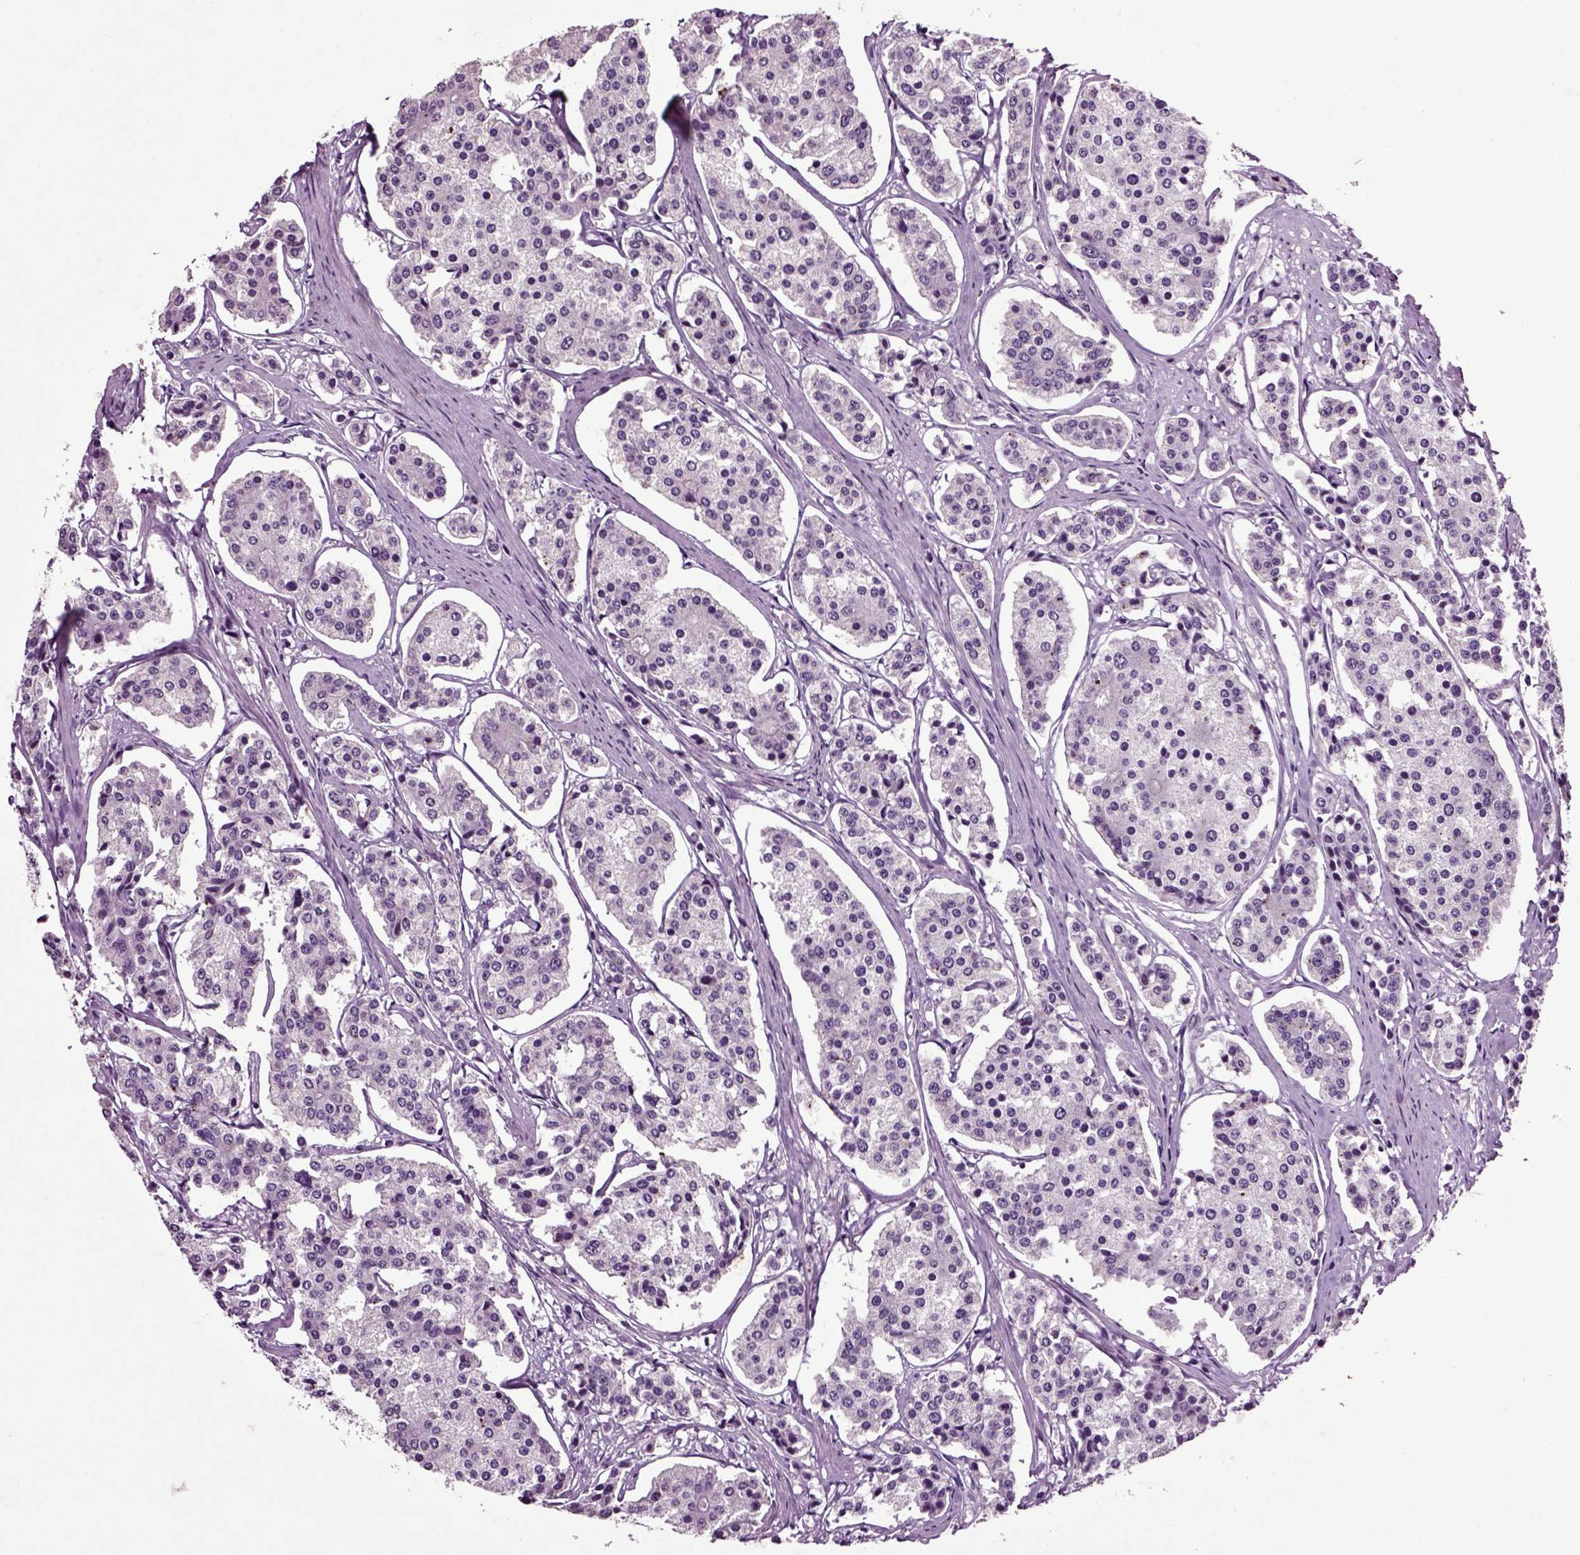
{"staining": {"intensity": "negative", "quantity": "none", "location": "none"}, "tissue": "carcinoid", "cell_type": "Tumor cells", "image_type": "cancer", "snomed": [{"axis": "morphology", "description": "Carcinoid, malignant, NOS"}, {"axis": "topography", "description": "Small intestine"}], "caption": "Immunohistochemical staining of carcinoid exhibits no significant expression in tumor cells.", "gene": "CRHR1", "patient": {"sex": "female", "age": 65}}